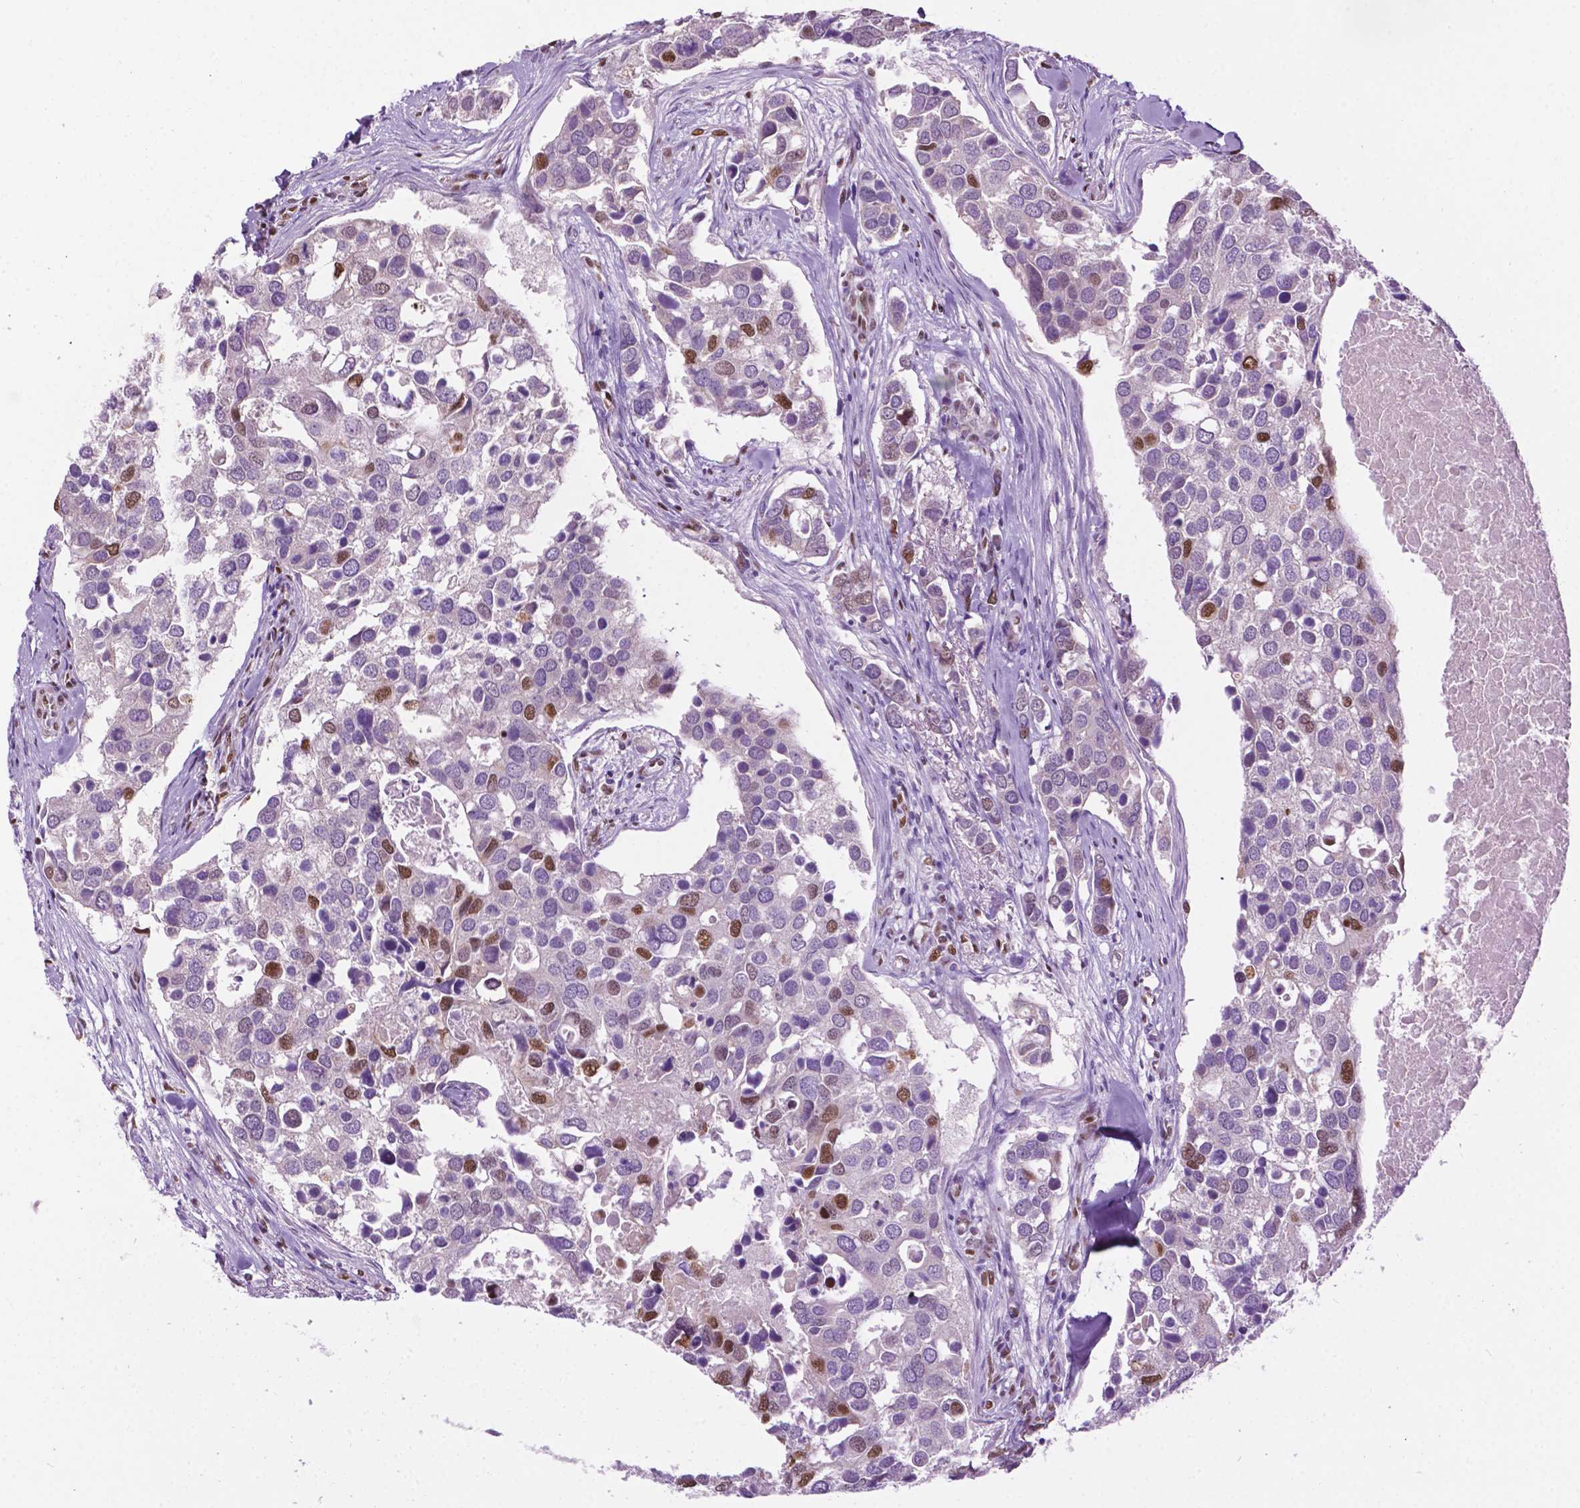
{"staining": {"intensity": "moderate", "quantity": "<25%", "location": "nuclear"}, "tissue": "breast cancer", "cell_type": "Tumor cells", "image_type": "cancer", "snomed": [{"axis": "morphology", "description": "Duct carcinoma"}, {"axis": "topography", "description": "Breast"}], "caption": "Immunohistochemistry (IHC) histopathology image of neoplastic tissue: human breast cancer stained using IHC demonstrates low levels of moderate protein expression localized specifically in the nuclear of tumor cells, appearing as a nuclear brown color.", "gene": "COL23A1", "patient": {"sex": "female", "age": 83}}